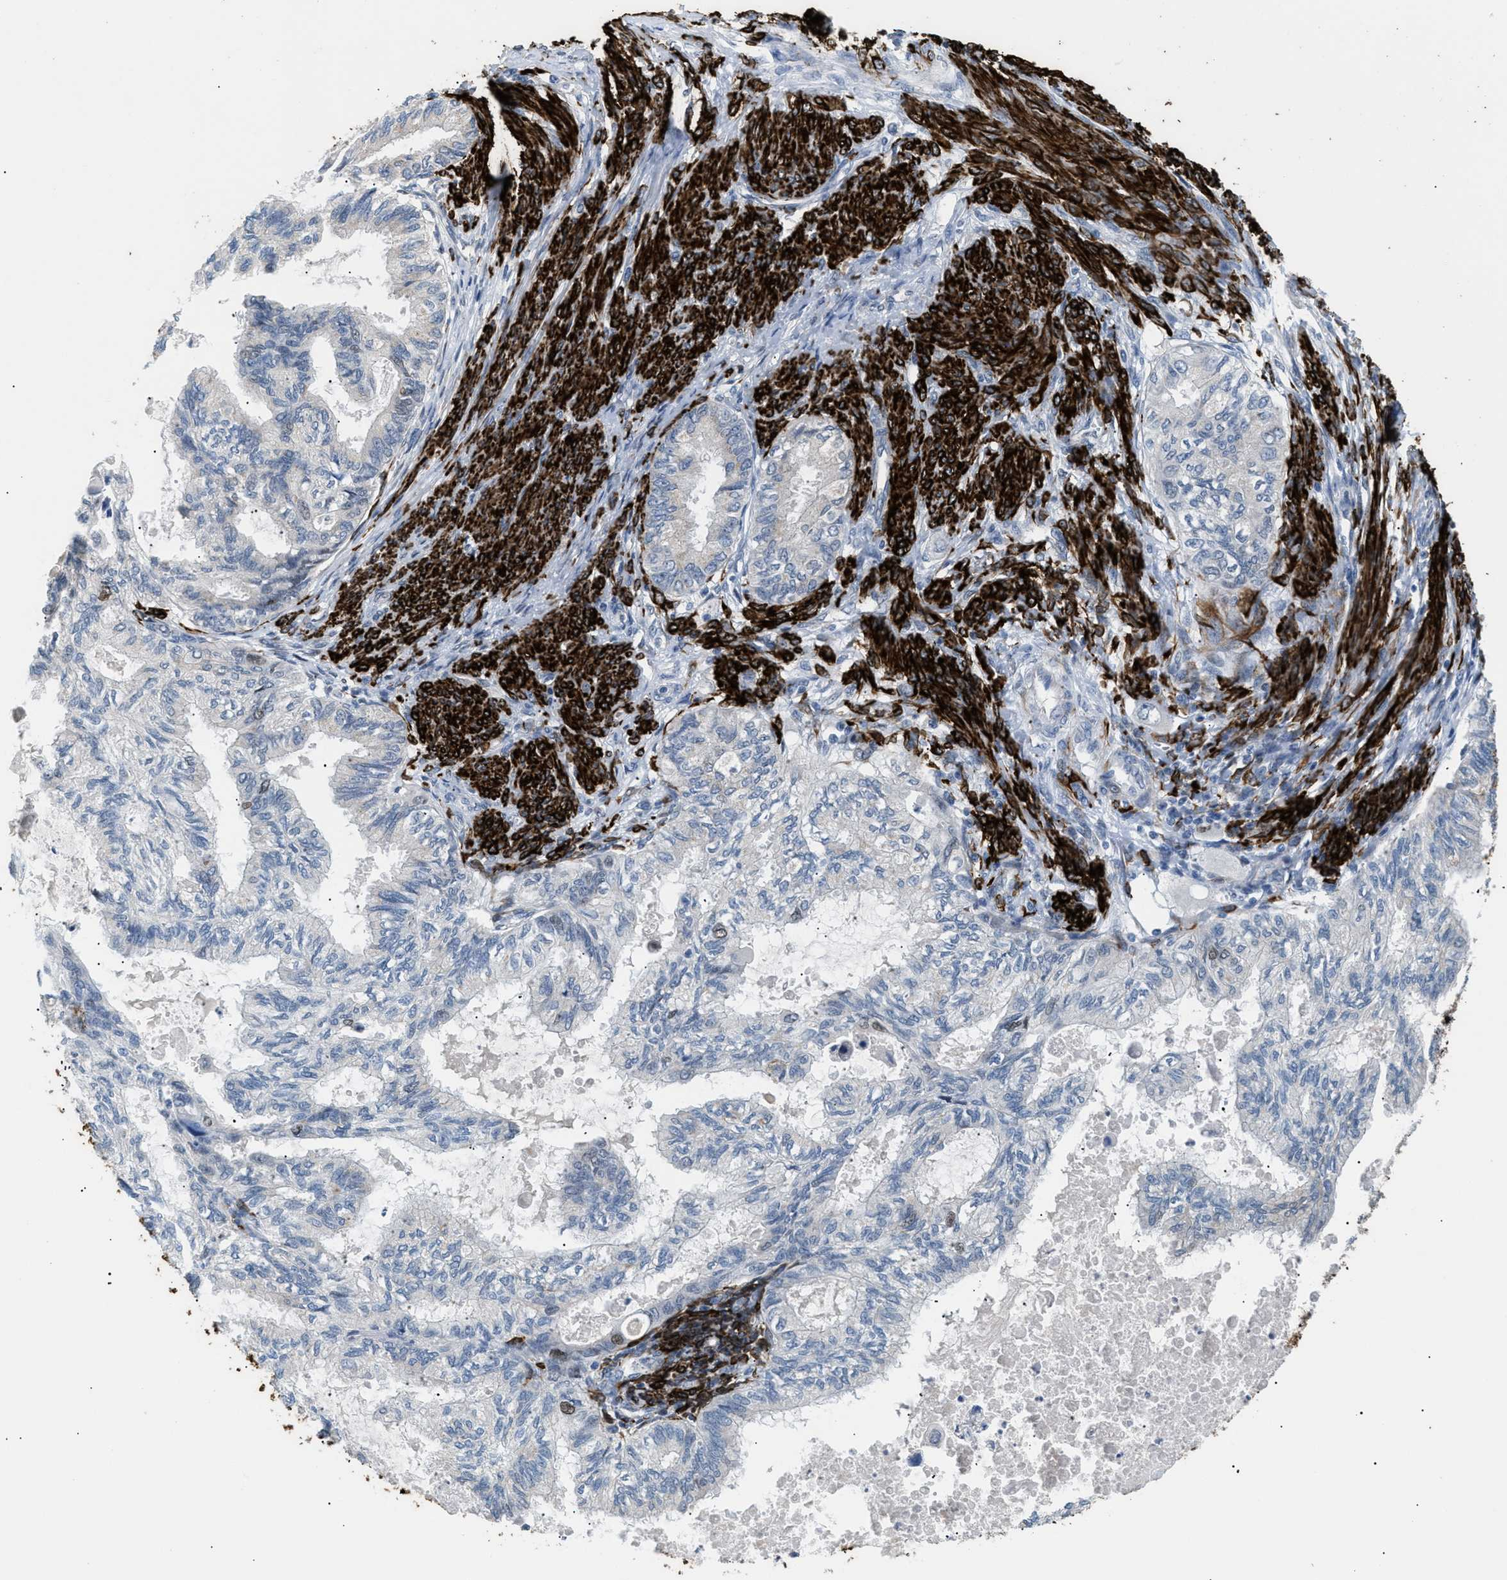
{"staining": {"intensity": "negative", "quantity": "none", "location": "none"}, "tissue": "cervical cancer", "cell_type": "Tumor cells", "image_type": "cancer", "snomed": [{"axis": "morphology", "description": "Normal tissue, NOS"}, {"axis": "morphology", "description": "Adenocarcinoma, NOS"}, {"axis": "topography", "description": "Cervix"}, {"axis": "topography", "description": "Endometrium"}], "caption": "Tumor cells are negative for protein expression in human cervical adenocarcinoma. (IHC, brightfield microscopy, high magnification).", "gene": "ICA1", "patient": {"sex": "female", "age": 86}}